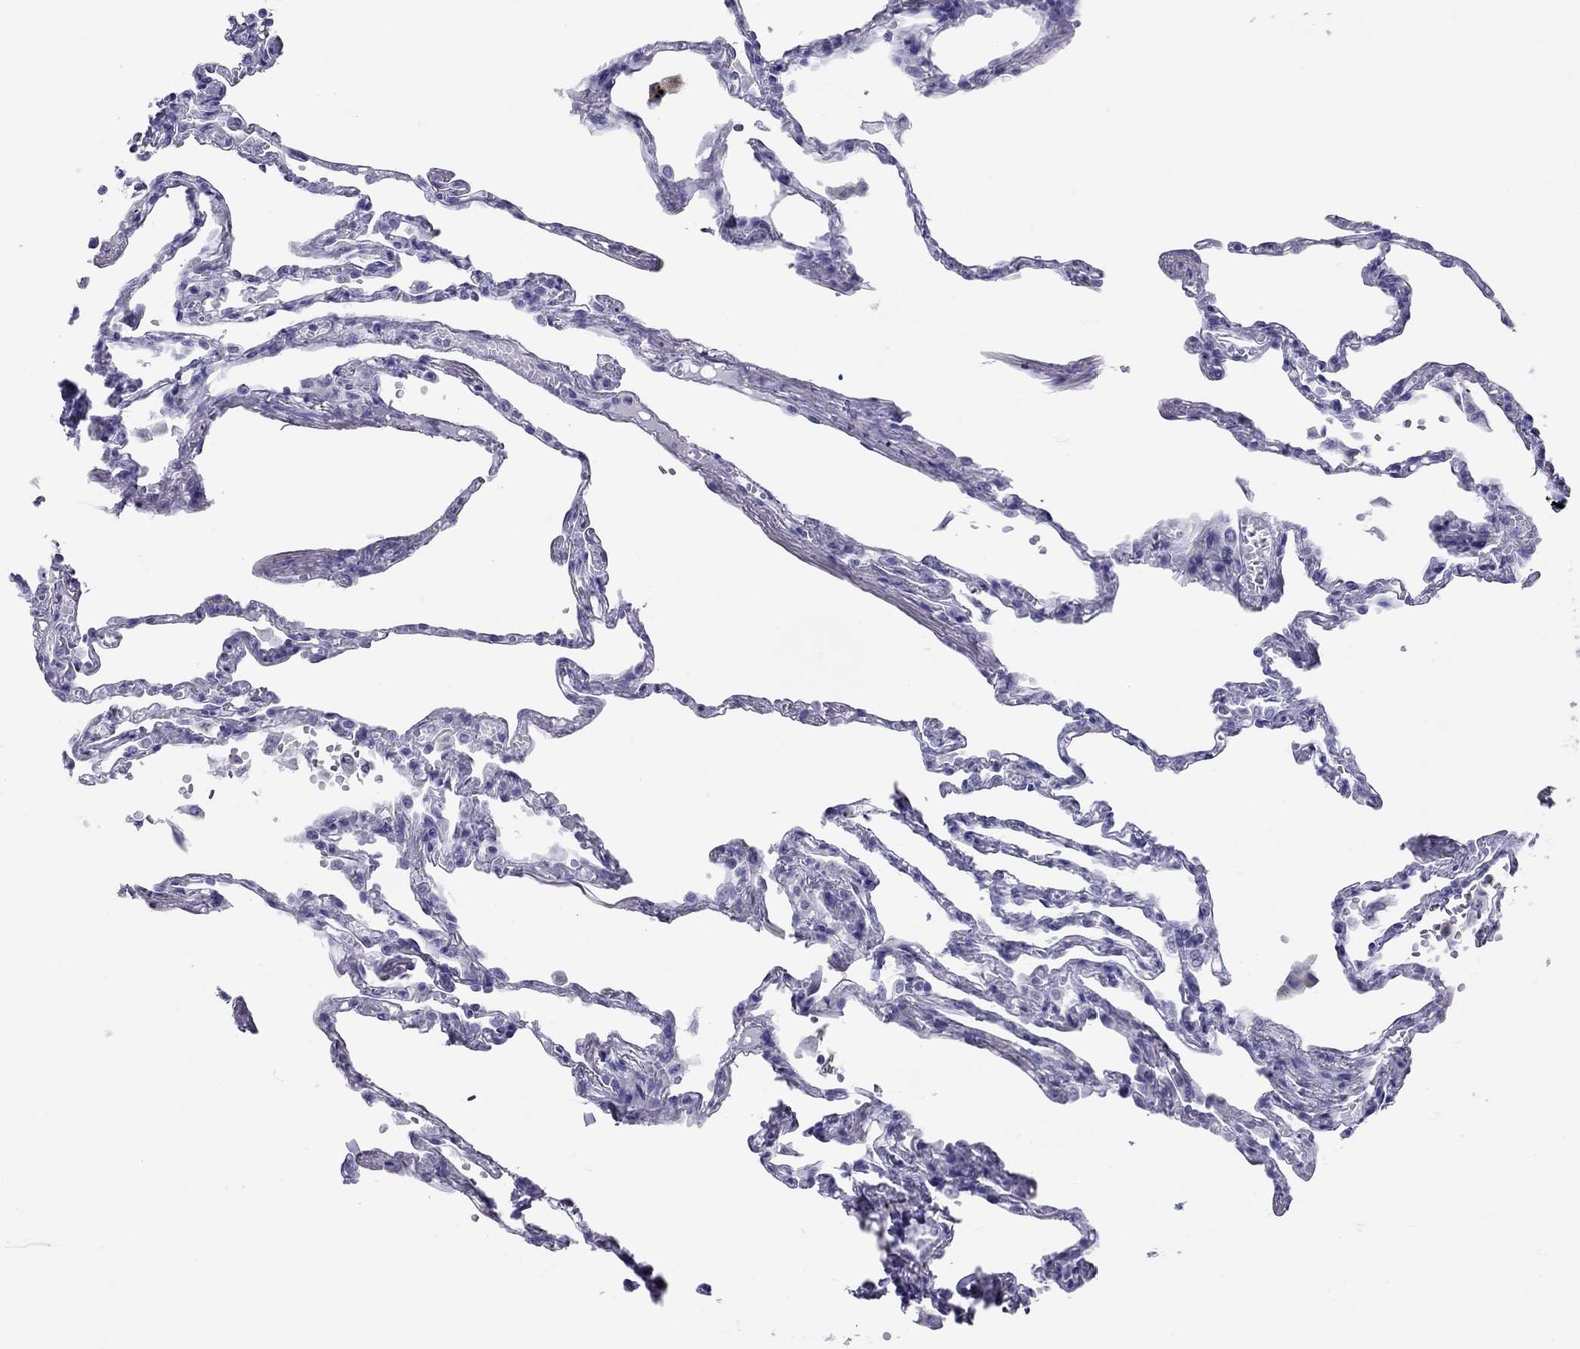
{"staining": {"intensity": "negative", "quantity": "none", "location": "none"}, "tissue": "lung", "cell_type": "Alveolar cells", "image_type": "normal", "snomed": [{"axis": "morphology", "description": "Normal tissue, NOS"}, {"axis": "topography", "description": "Lung"}], "caption": "This is an IHC histopathology image of normal lung. There is no positivity in alveolar cells.", "gene": "LYAR", "patient": {"sex": "male", "age": 78}}